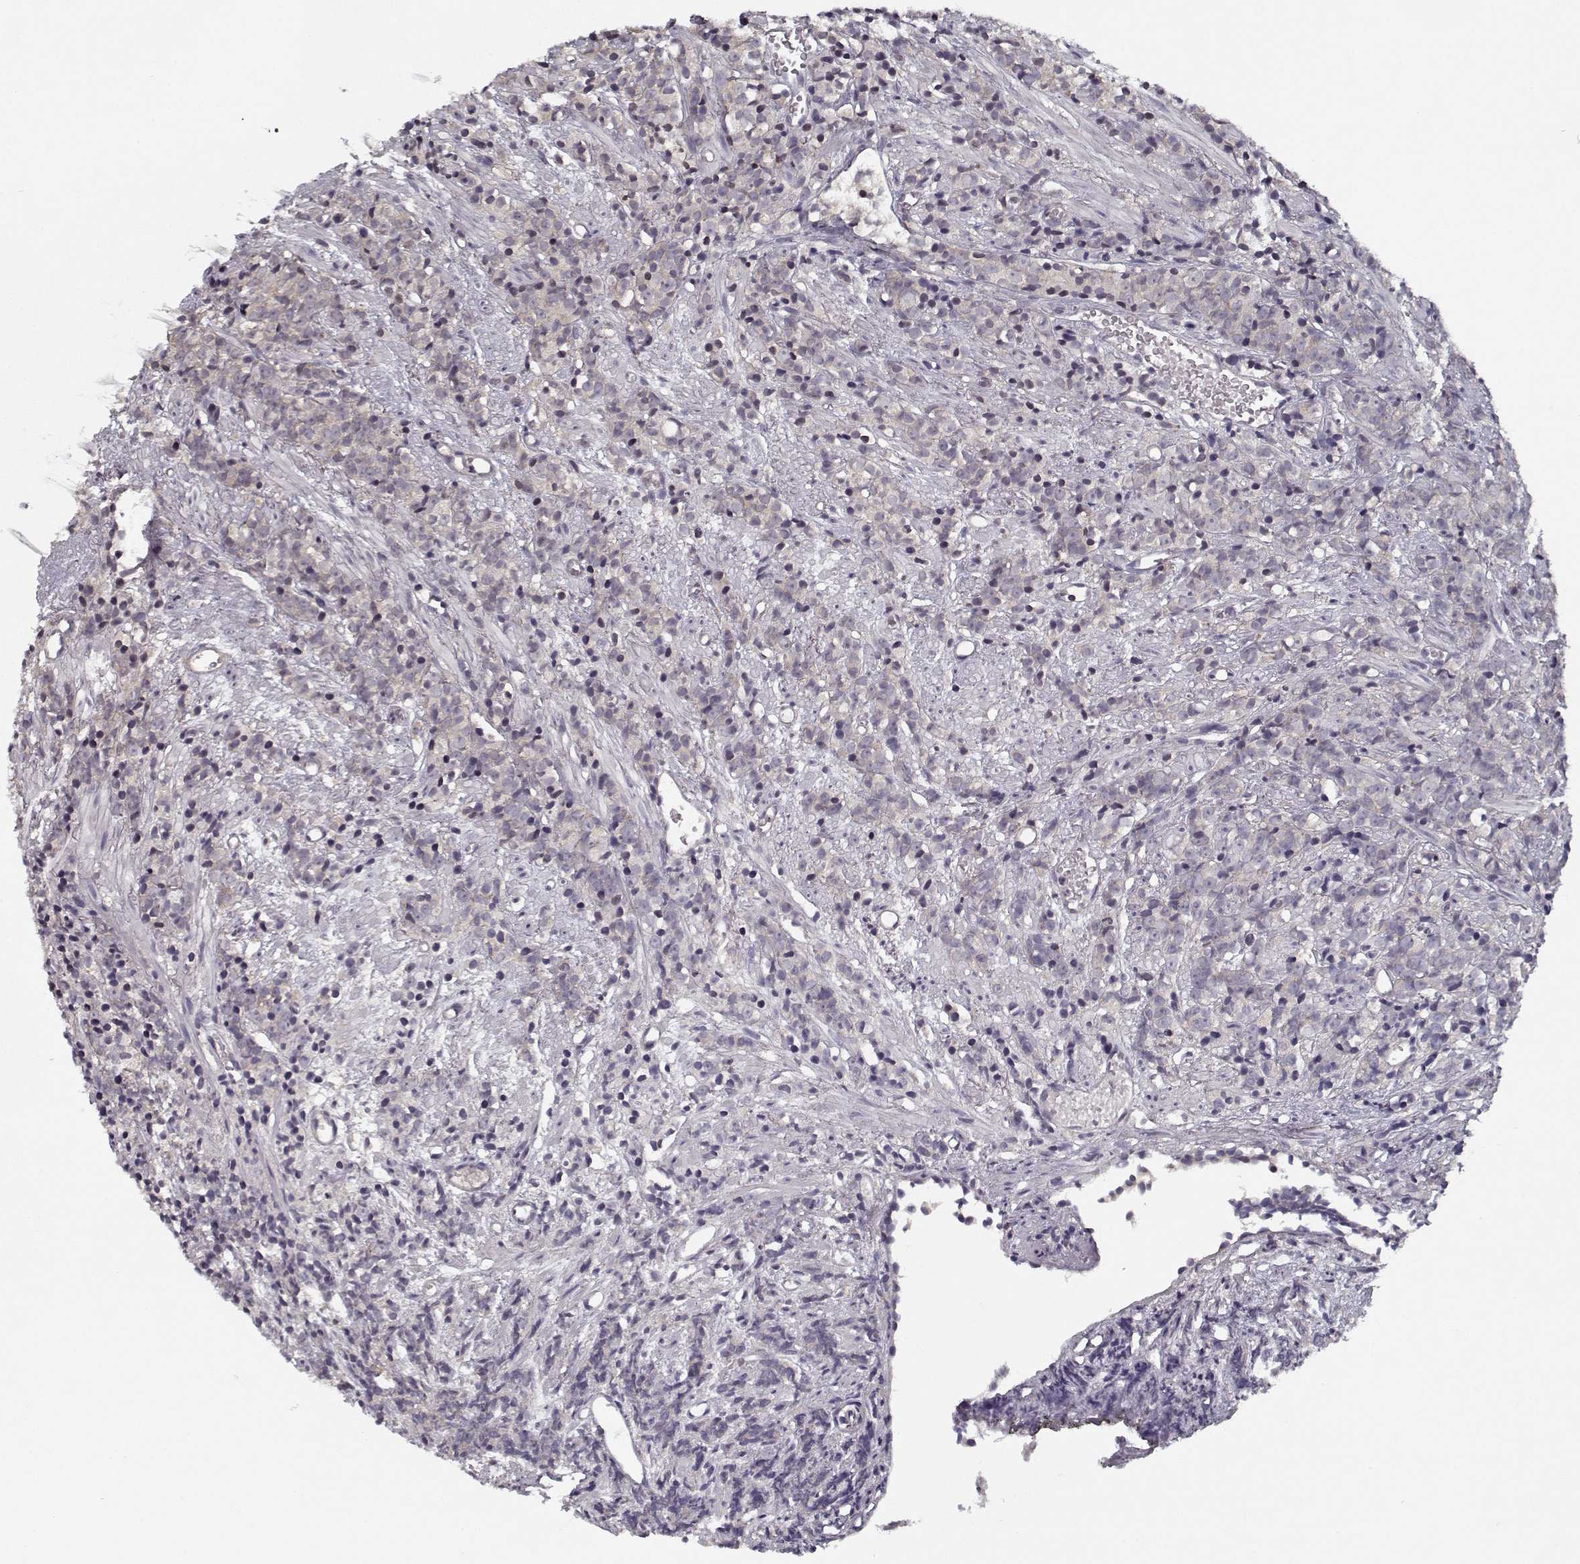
{"staining": {"intensity": "weak", "quantity": "<25%", "location": "nuclear"}, "tissue": "prostate cancer", "cell_type": "Tumor cells", "image_type": "cancer", "snomed": [{"axis": "morphology", "description": "Adenocarcinoma, High grade"}, {"axis": "topography", "description": "Prostate"}], "caption": "Tumor cells are negative for protein expression in human adenocarcinoma (high-grade) (prostate).", "gene": "TESPA1", "patient": {"sex": "male", "age": 81}}